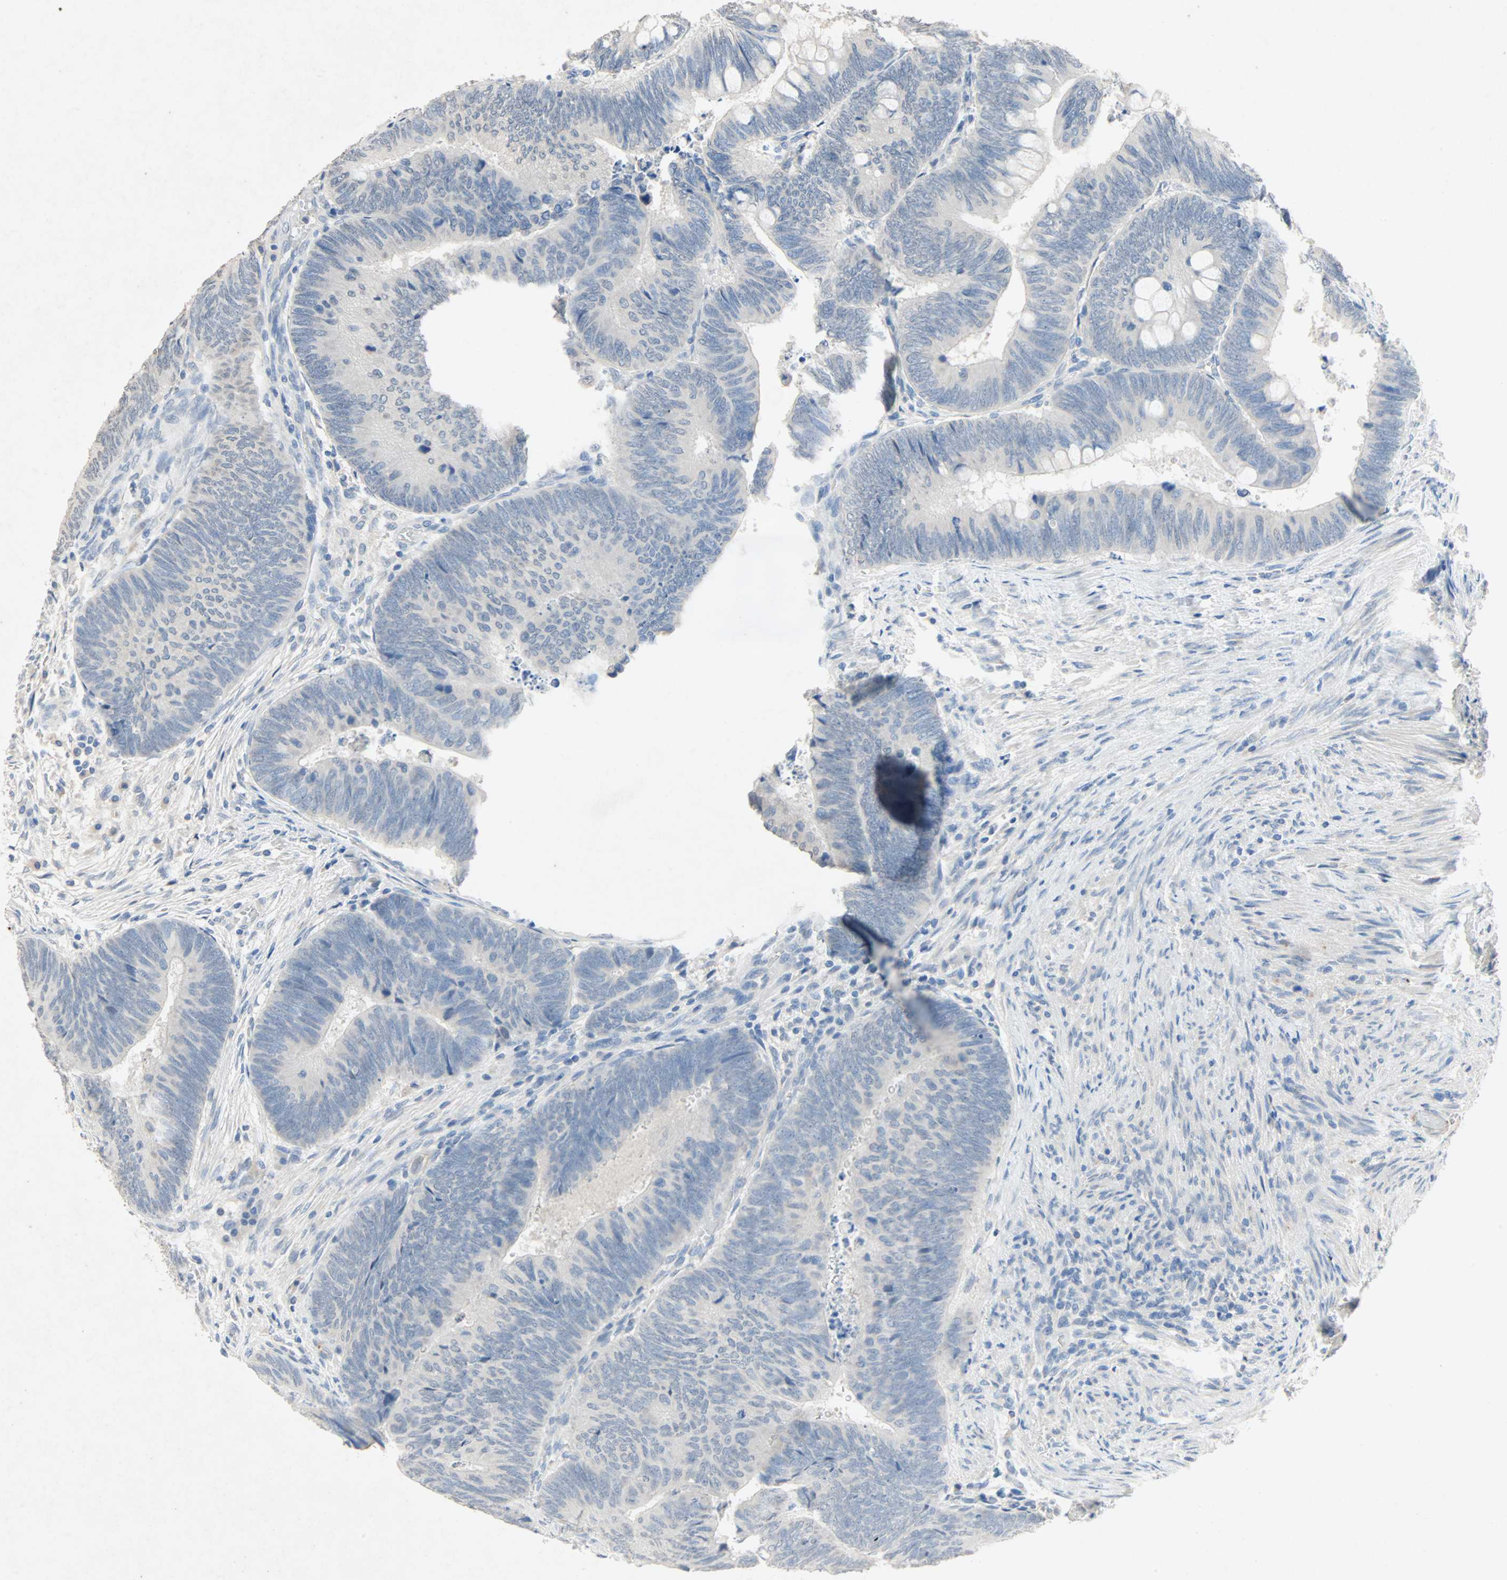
{"staining": {"intensity": "negative", "quantity": "none", "location": "none"}, "tissue": "colorectal cancer", "cell_type": "Tumor cells", "image_type": "cancer", "snomed": [{"axis": "morphology", "description": "Normal tissue, NOS"}, {"axis": "morphology", "description": "Adenocarcinoma, NOS"}, {"axis": "topography", "description": "Rectum"}, {"axis": "topography", "description": "Peripheral nerve tissue"}], "caption": "DAB immunohistochemical staining of colorectal adenocarcinoma reveals no significant expression in tumor cells.", "gene": "PCDHB2", "patient": {"sex": "male", "age": 92}}